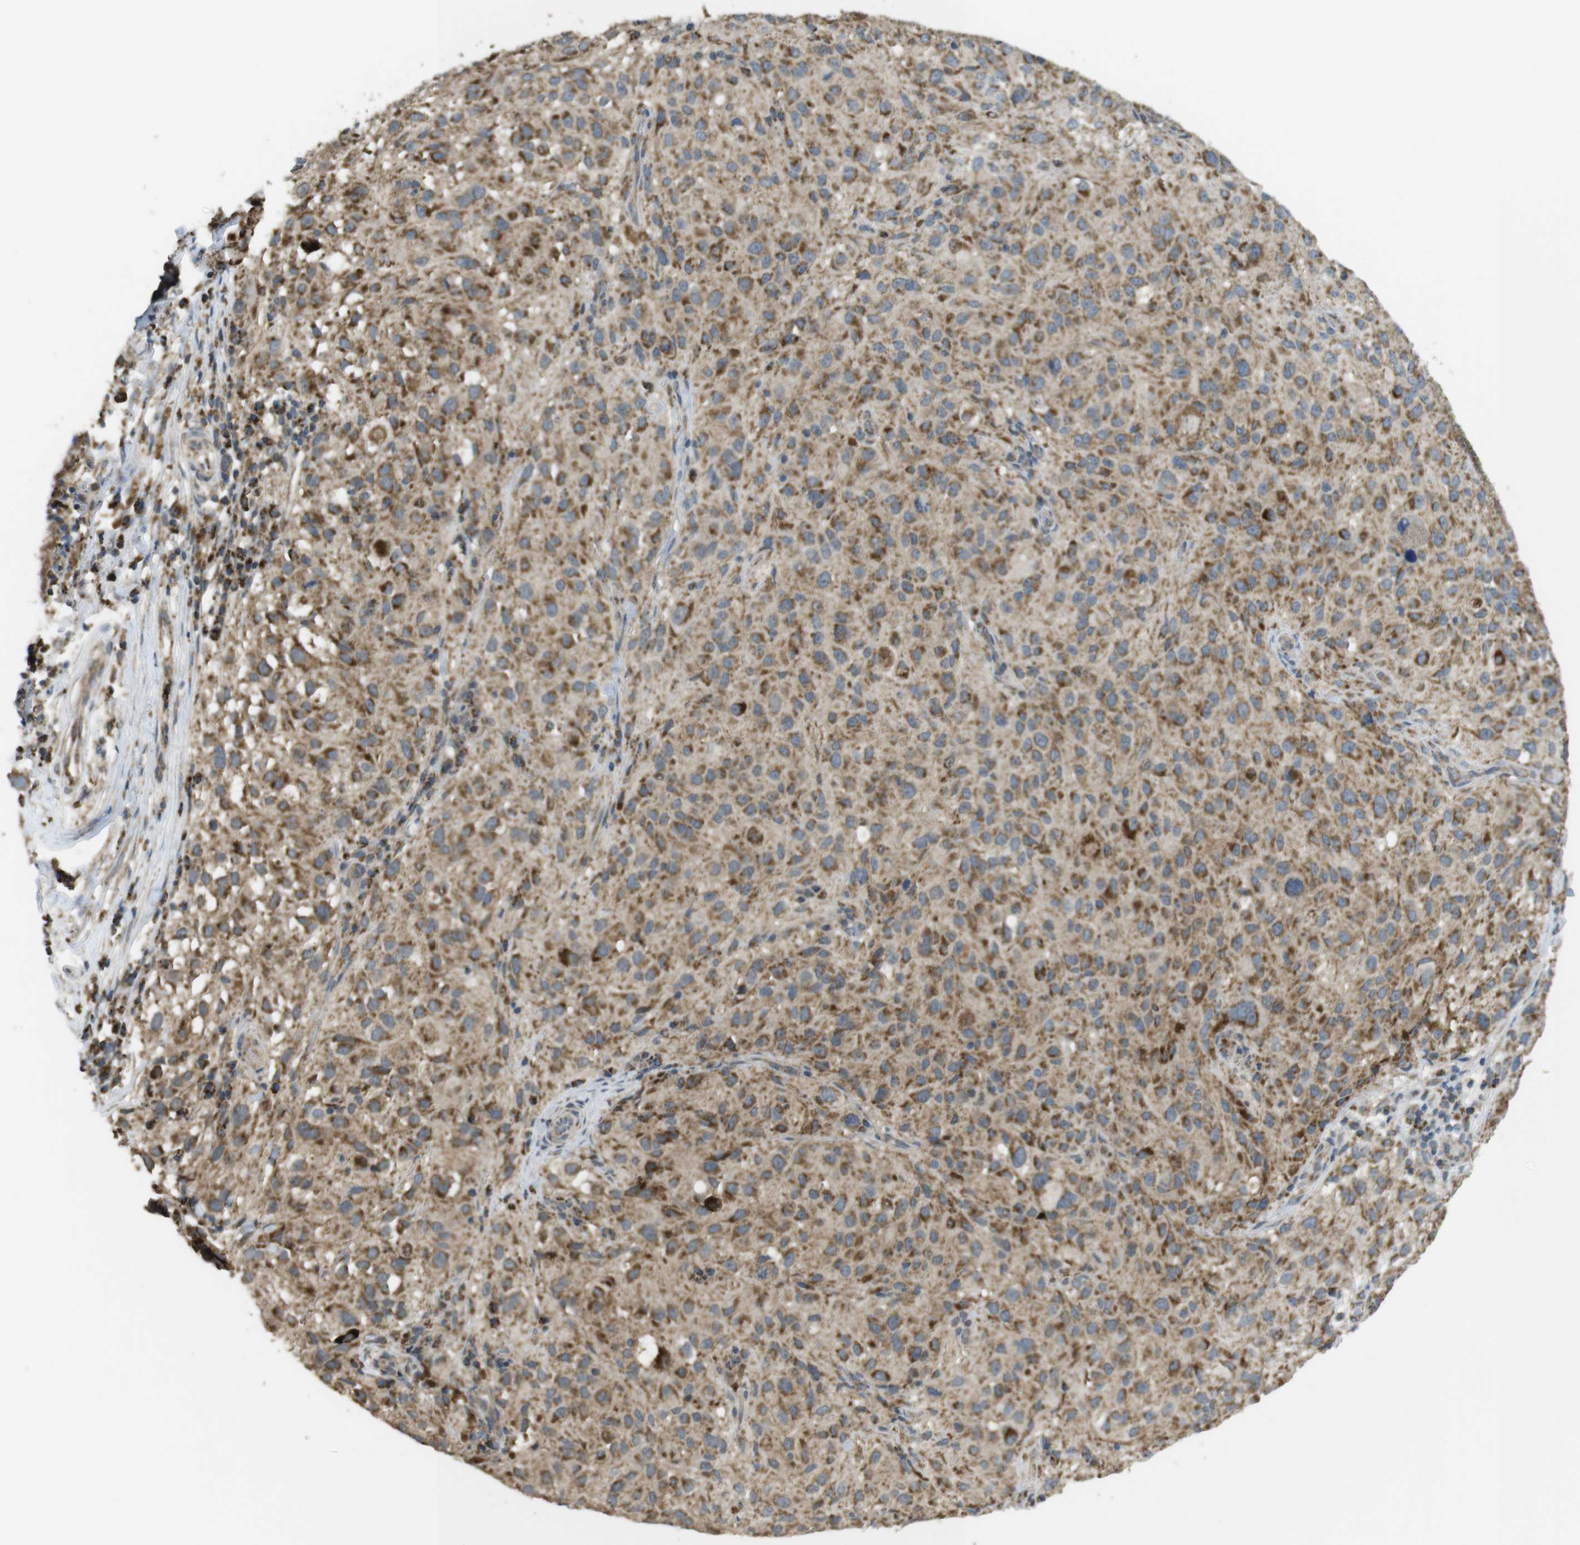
{"staining": {"intensity": "moderate", "quantity": ">75%", "location": "cytoplasmic/membranous"}, "tissue": "melanoma", "cell_type": "Tumor cells", "image_type": "cancer", "snomed": [{"axis": "morphology", "description": "Necrosis, NOS"}, {"axis": "morphology", "description": "Malignant melanoma, NOS"}, {"axis": "topography", "description": "Skin"}], "caption": "This image exhibits immunohistochemistry staining of human melanoma, with medium moderate cytoplasmic/membranous staining in about >75% of tumor cells.", "gene": "CALHM2", "patient": {"sex": "female", "age": 87}}